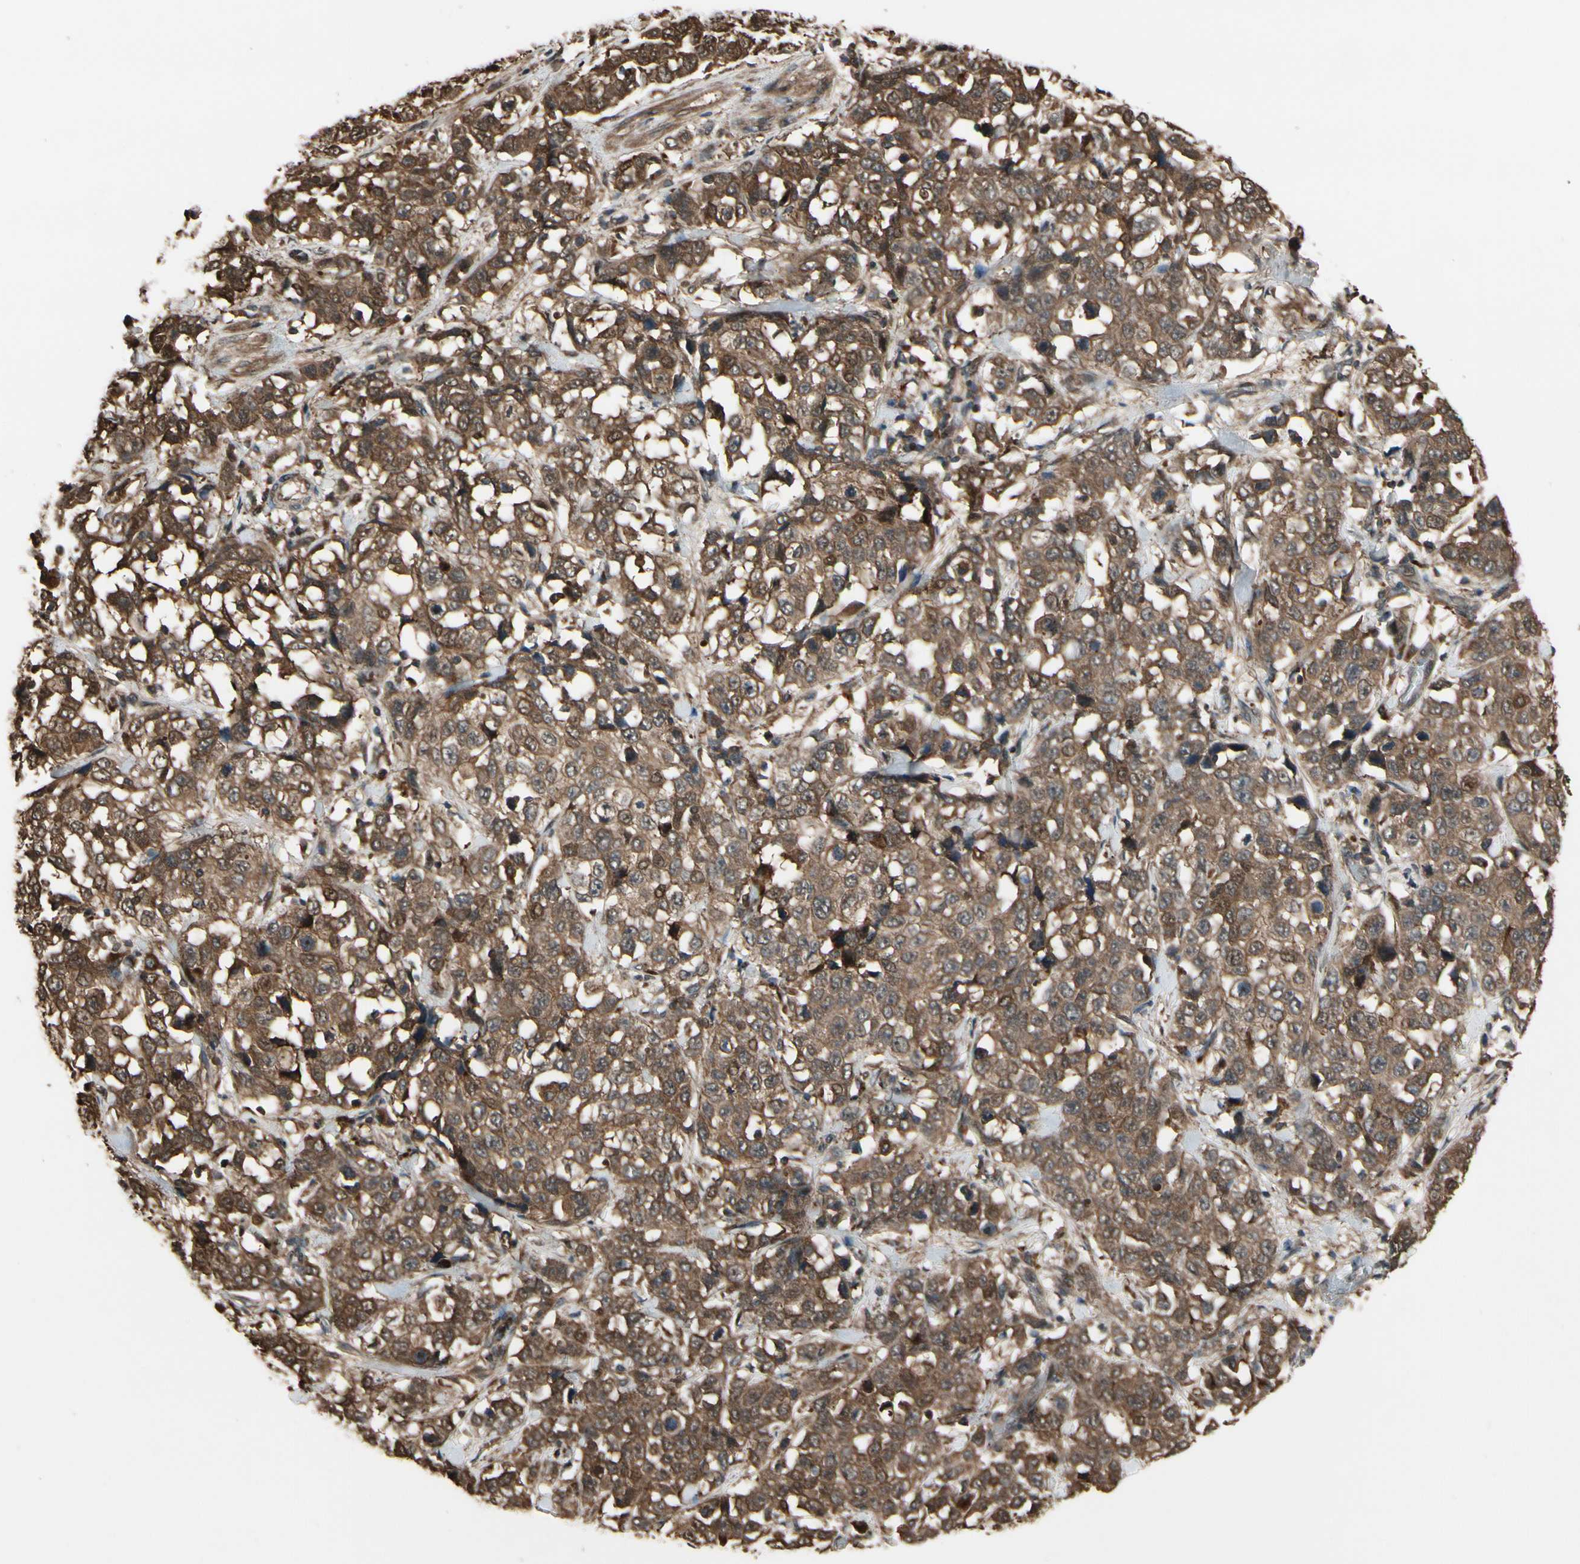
{"staining": {"intensity": "moderate", "quantity": "<25%", "location": "cytoplasmic/membranous"}, "tissue": "stomach cancer", "cell_type": "Tumor cells", "image_type": "cancer", "snomed": [{"axis": "morphology", "description": "Normal tissue, NOS"}, {"axis": "morphology", "description": "Adenocarcinoma, NOS"}, {"axis": "topography", "description": "Stomach"}], "caption": "Human stomach cancer stained with a protein marker demonstrates moderate staining in tumor cells.", "gene": "CSF1R", "patient": {"sex": "male", "age": 48}}